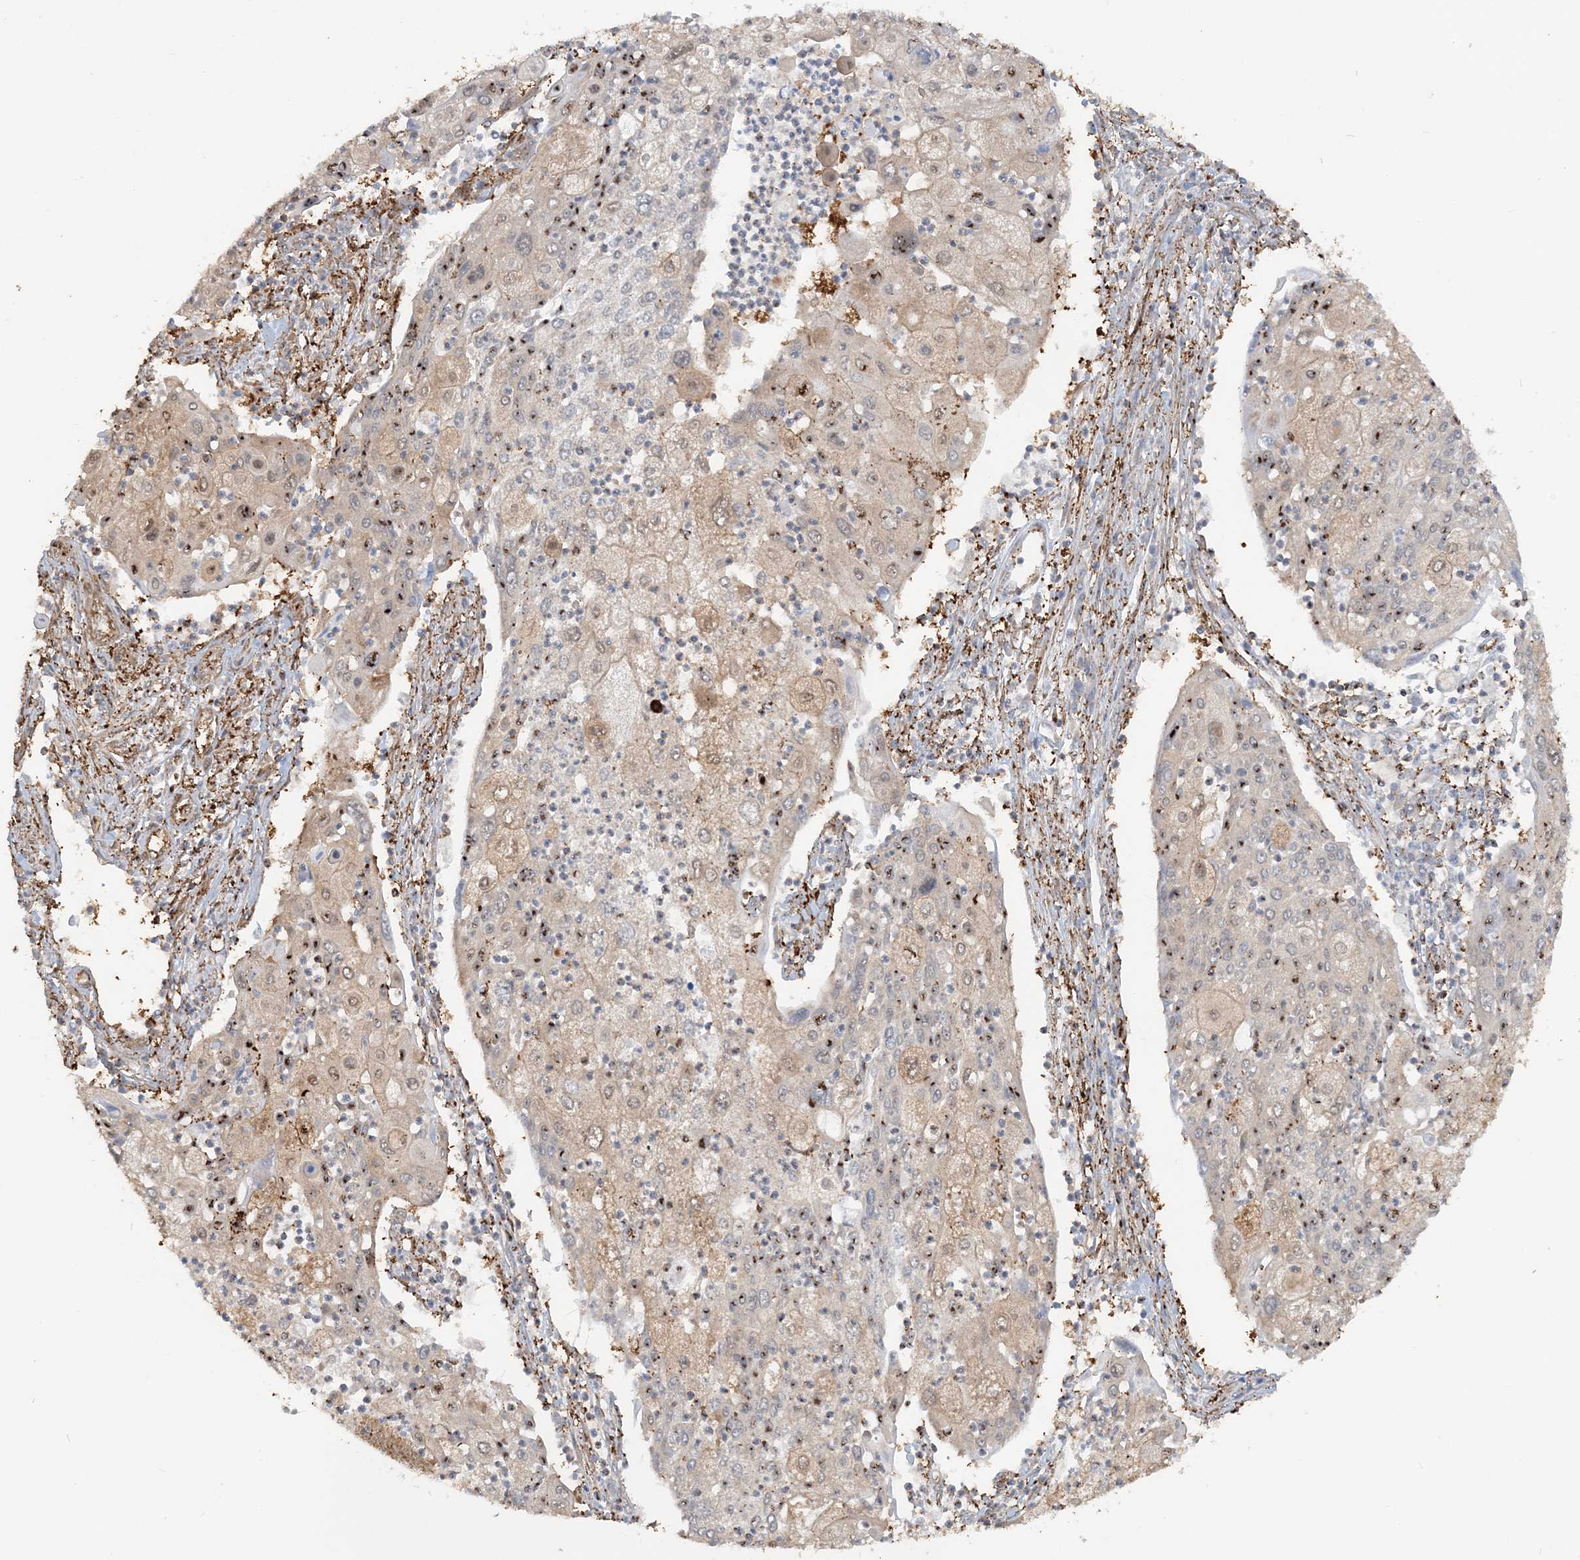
{"staining": {"intensity": "moderate", "quantity": "<25%", "location": "cytoplasmic/membranous"}, "tissue": "cervical cancer", "cell_type": "Tumor cells", "image_type": "cancer", "snomed": [{"axis": "morphology", "description": "Squamous cell carcinoma, NOS"}, {"axis": "topography", "description": "Cervix"}], "caption": "There is low levels of moderate cytoplasmic/membranous positivity in tumor cells of cervical cancer (squamous cell carcinoma), as demonstrated by immunohistochemical staining (brown color).", "gene": "DSTN", "patient": {"sex": "female", "age": 40}}